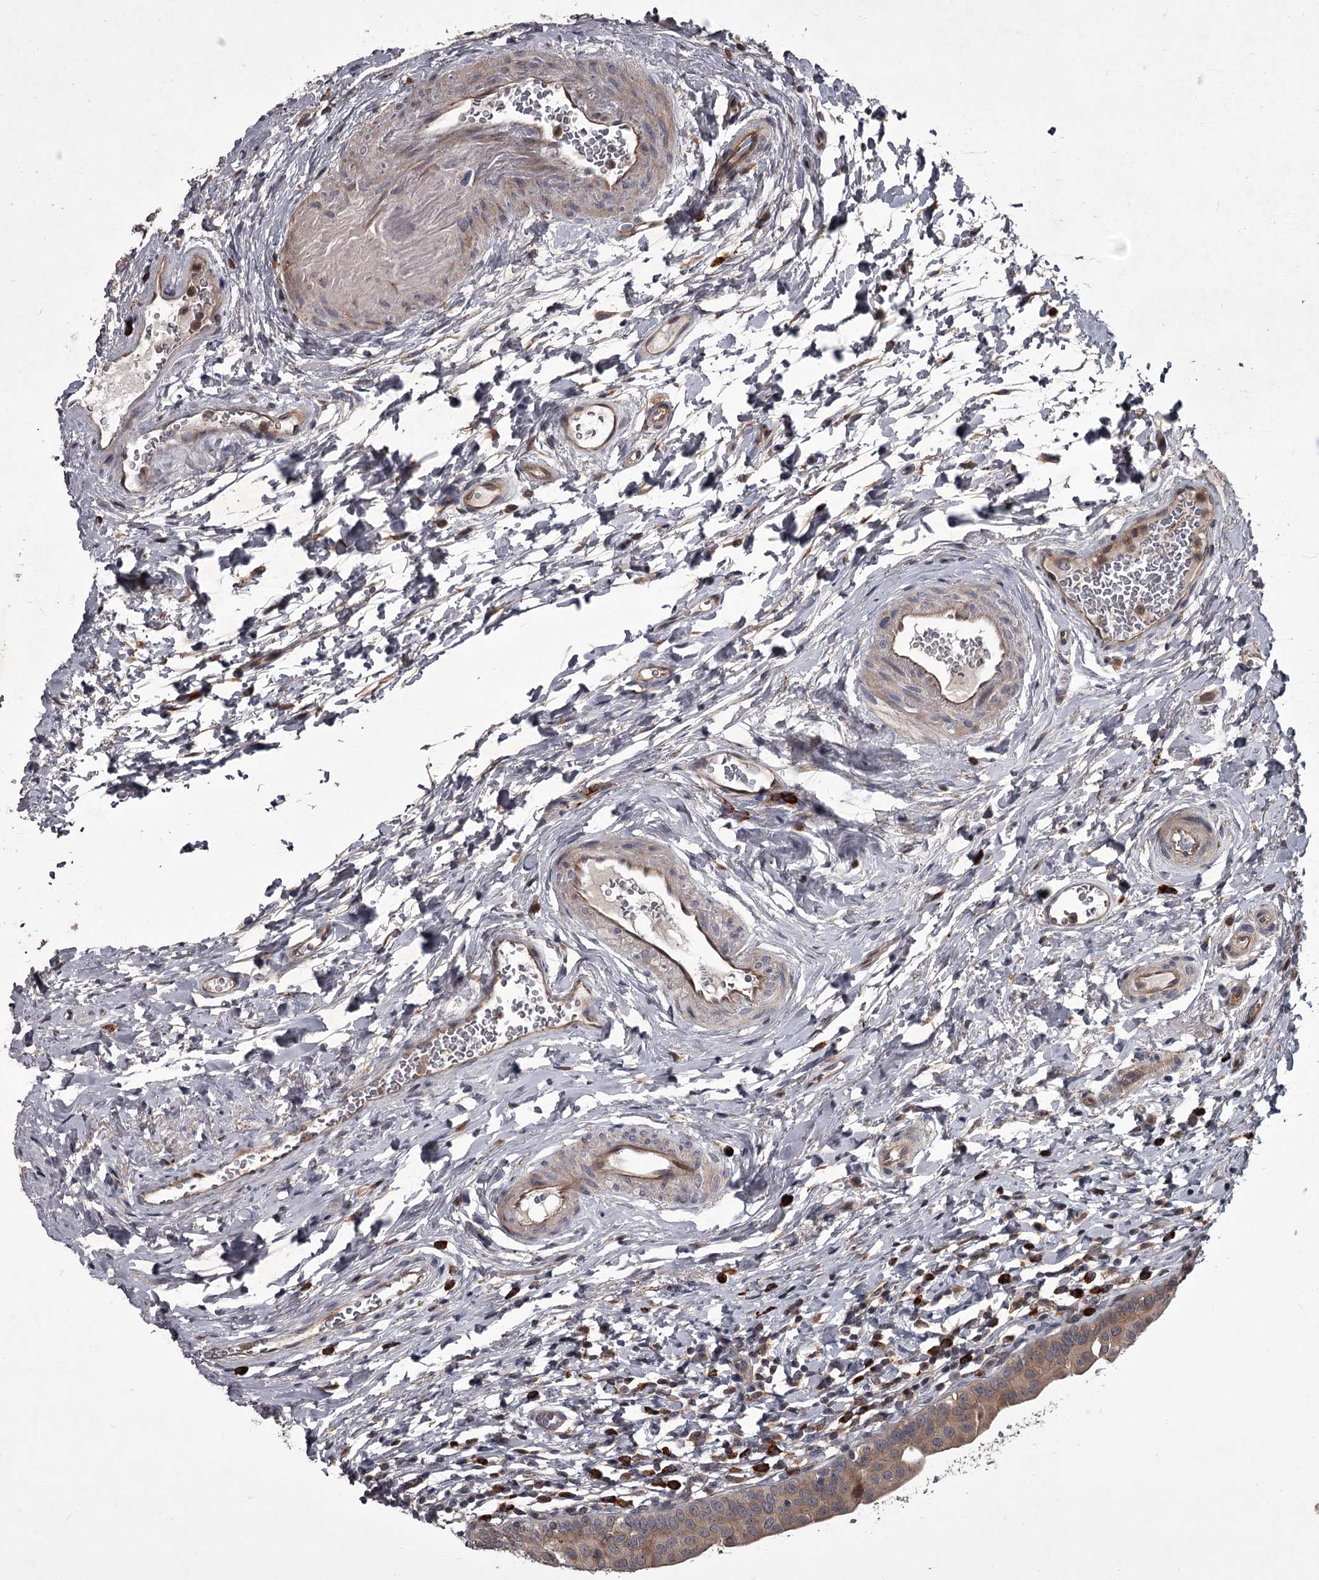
{"staining": {"intensity": "moderate", "quantity": ">75%", "location": "cytoplasmic/membranous"}, "tissue": "urinary bladder", "cell_type": "Urothelial cells", "image_type": "normal", "snomed": [{"axis": "morphology", "description": "Normal tissue, NOS"}, {"axis": "topography", "description": "Urinary bladder"}], "caption": "The photomicrograph exhibits immunohistochemical staining of unremarkable urinary bladder. There is moderate cytoplasmic/membranous staining is appreciated in approximately >75% of urothelial cells.", "gene": "UNC93B1", "patient": {"sex": "male", "age": 83}}